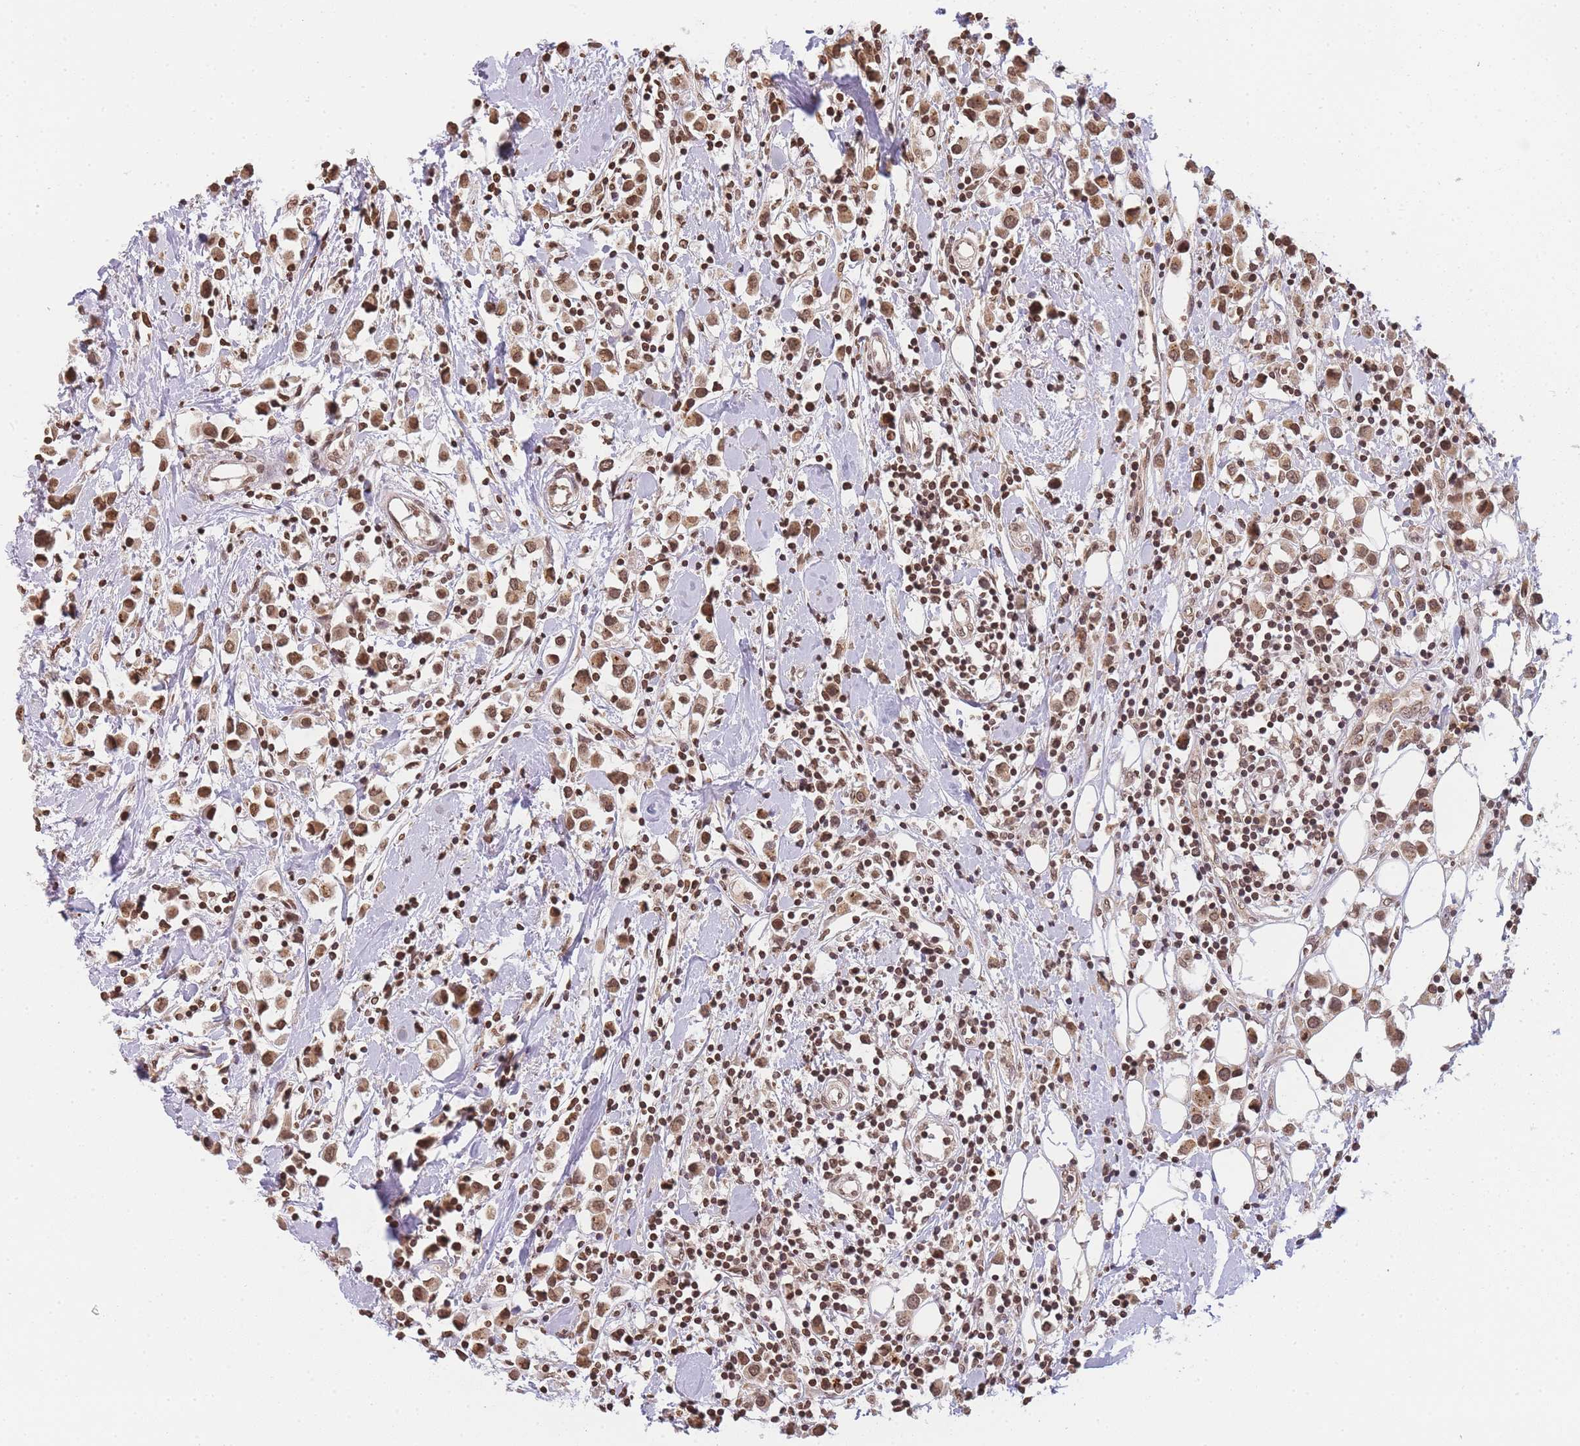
{"staining": {"intensity": "strong", "quantity": ">75%", "location": "nuclear"}, "tissue": "breast cancer", "cell_type": "Tumor cells", "image_type": "cancer", "snomed": [{"axis": "morphology", "description": "Duct carcinoma"}, {"axis": "topography", "description": "Breast"}], "caption": "Protein analysis of breast cancer (intraductal carcinoma) tissue reveals strong nuclear expression in about >75% of tumor cells.", "gene": "WWTR1", "patient": {"sex": "female", "age": 61}}